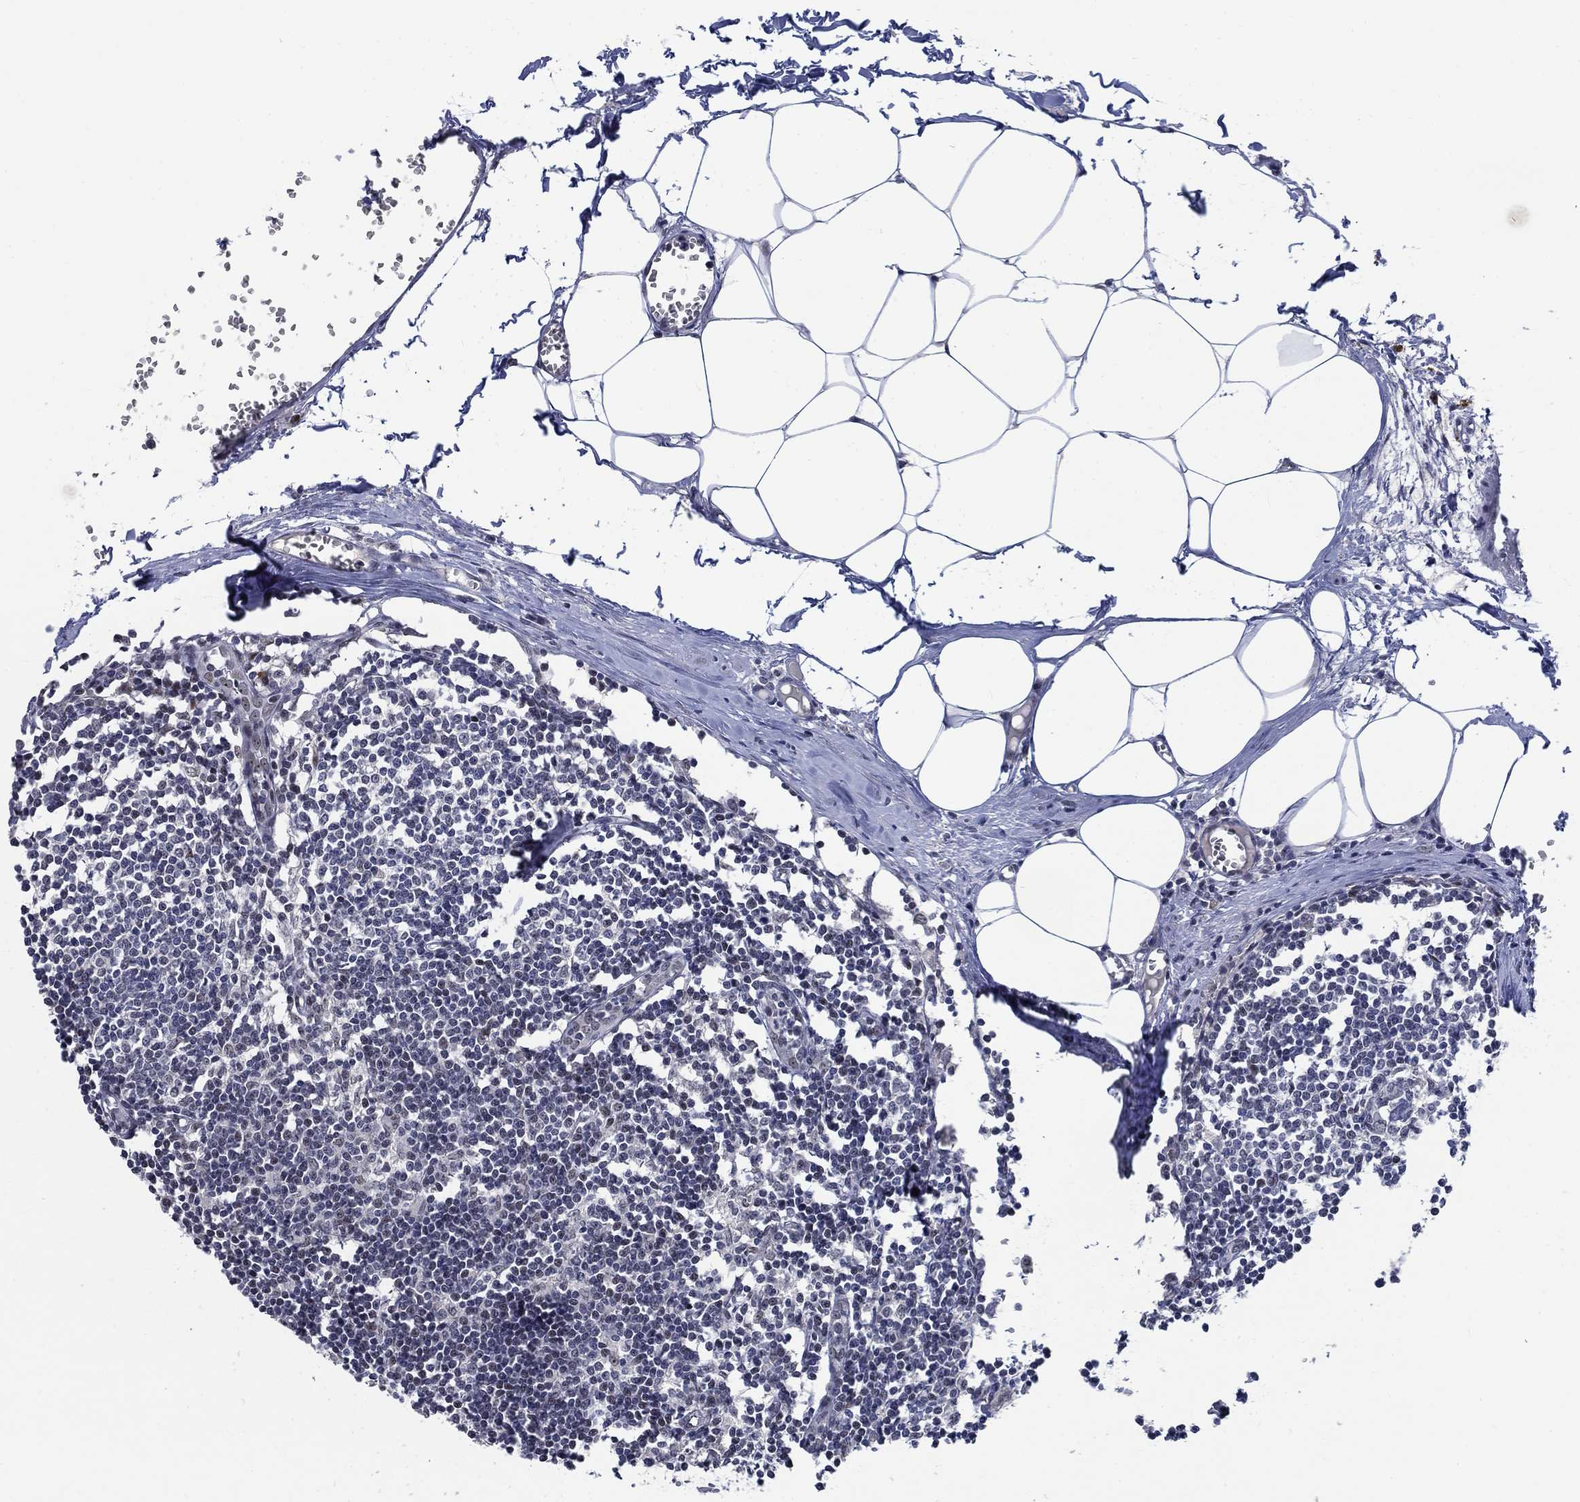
{"staining": {"intensity": "negative", "quantity": "none", "location": "none"}, "tissue": "lymph node", "cell_type": "Germinal center cells", "image_type": "normal", "snomed": [{"axis": "morphology", "description": "Normal tissue, NOS"}, {"axis": "topography", "description": "Lymph node"}], "caption": "Photomicrograph shows no significant protein staining in germinal center cells of unremarkable lymph node.", "gene": "HTN1", "patient": {"sex": "male", "age": 59}}